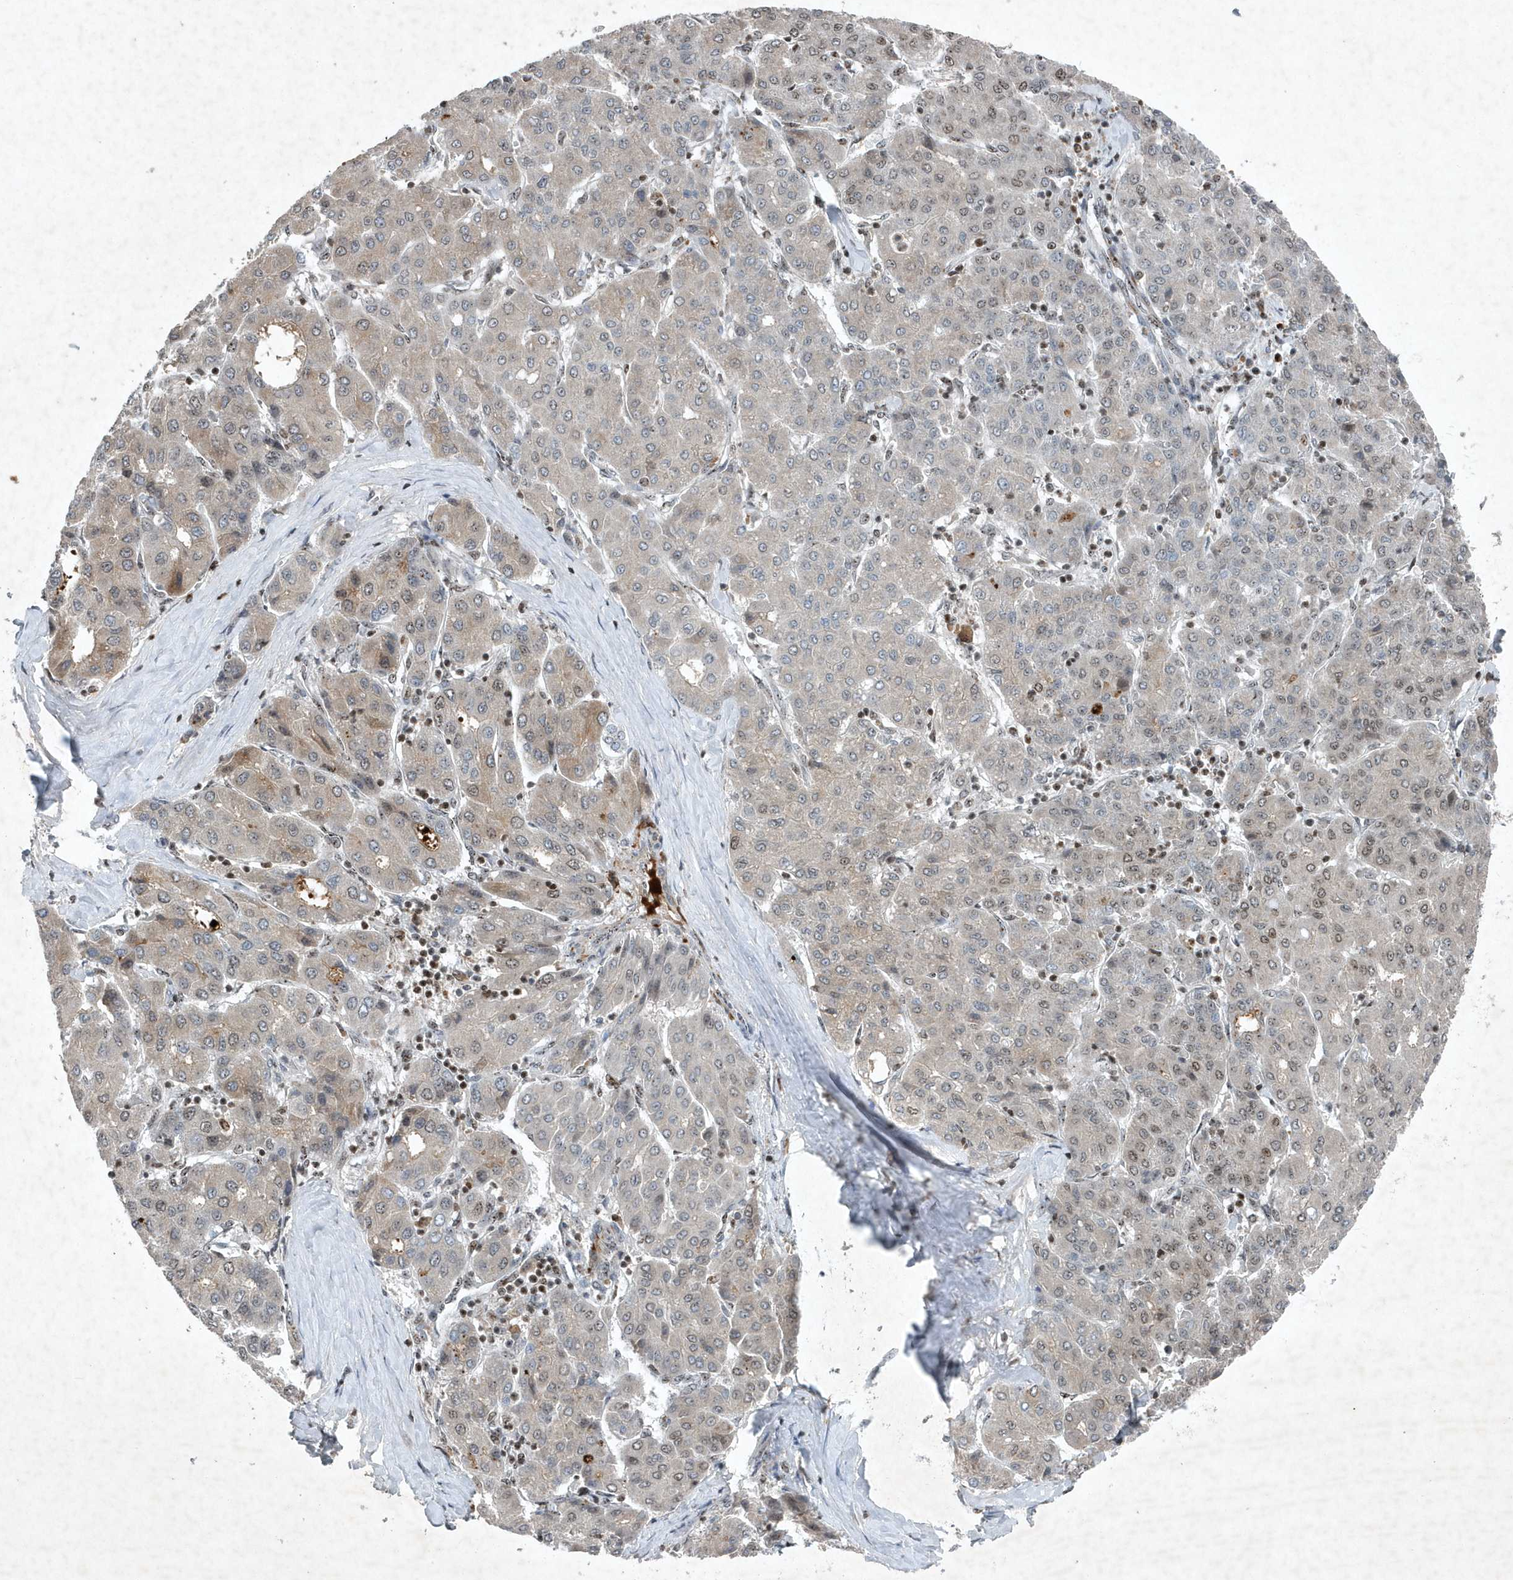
{"staining": {"intensity": "weak", "quantity": "<25%", "location": "nuclear"}, "tissue": "liver cancer", "cell_type": "Tumor cells", "image_type": "cancer", "snomed": [{"axis": "morphology", "description": "Carcinoma, Hepatocellular, NOS"}, {"axis": "topography", "description": "Liver"}], "caption": "High power microscopy photomicrograph of an immunohistochemistry image of liver cancer (hepatocellular carcinoma), revealing no significant expression in tumor cells.", "gene": "QTRT2", "patient": {"sex": "male", "age": 65}}